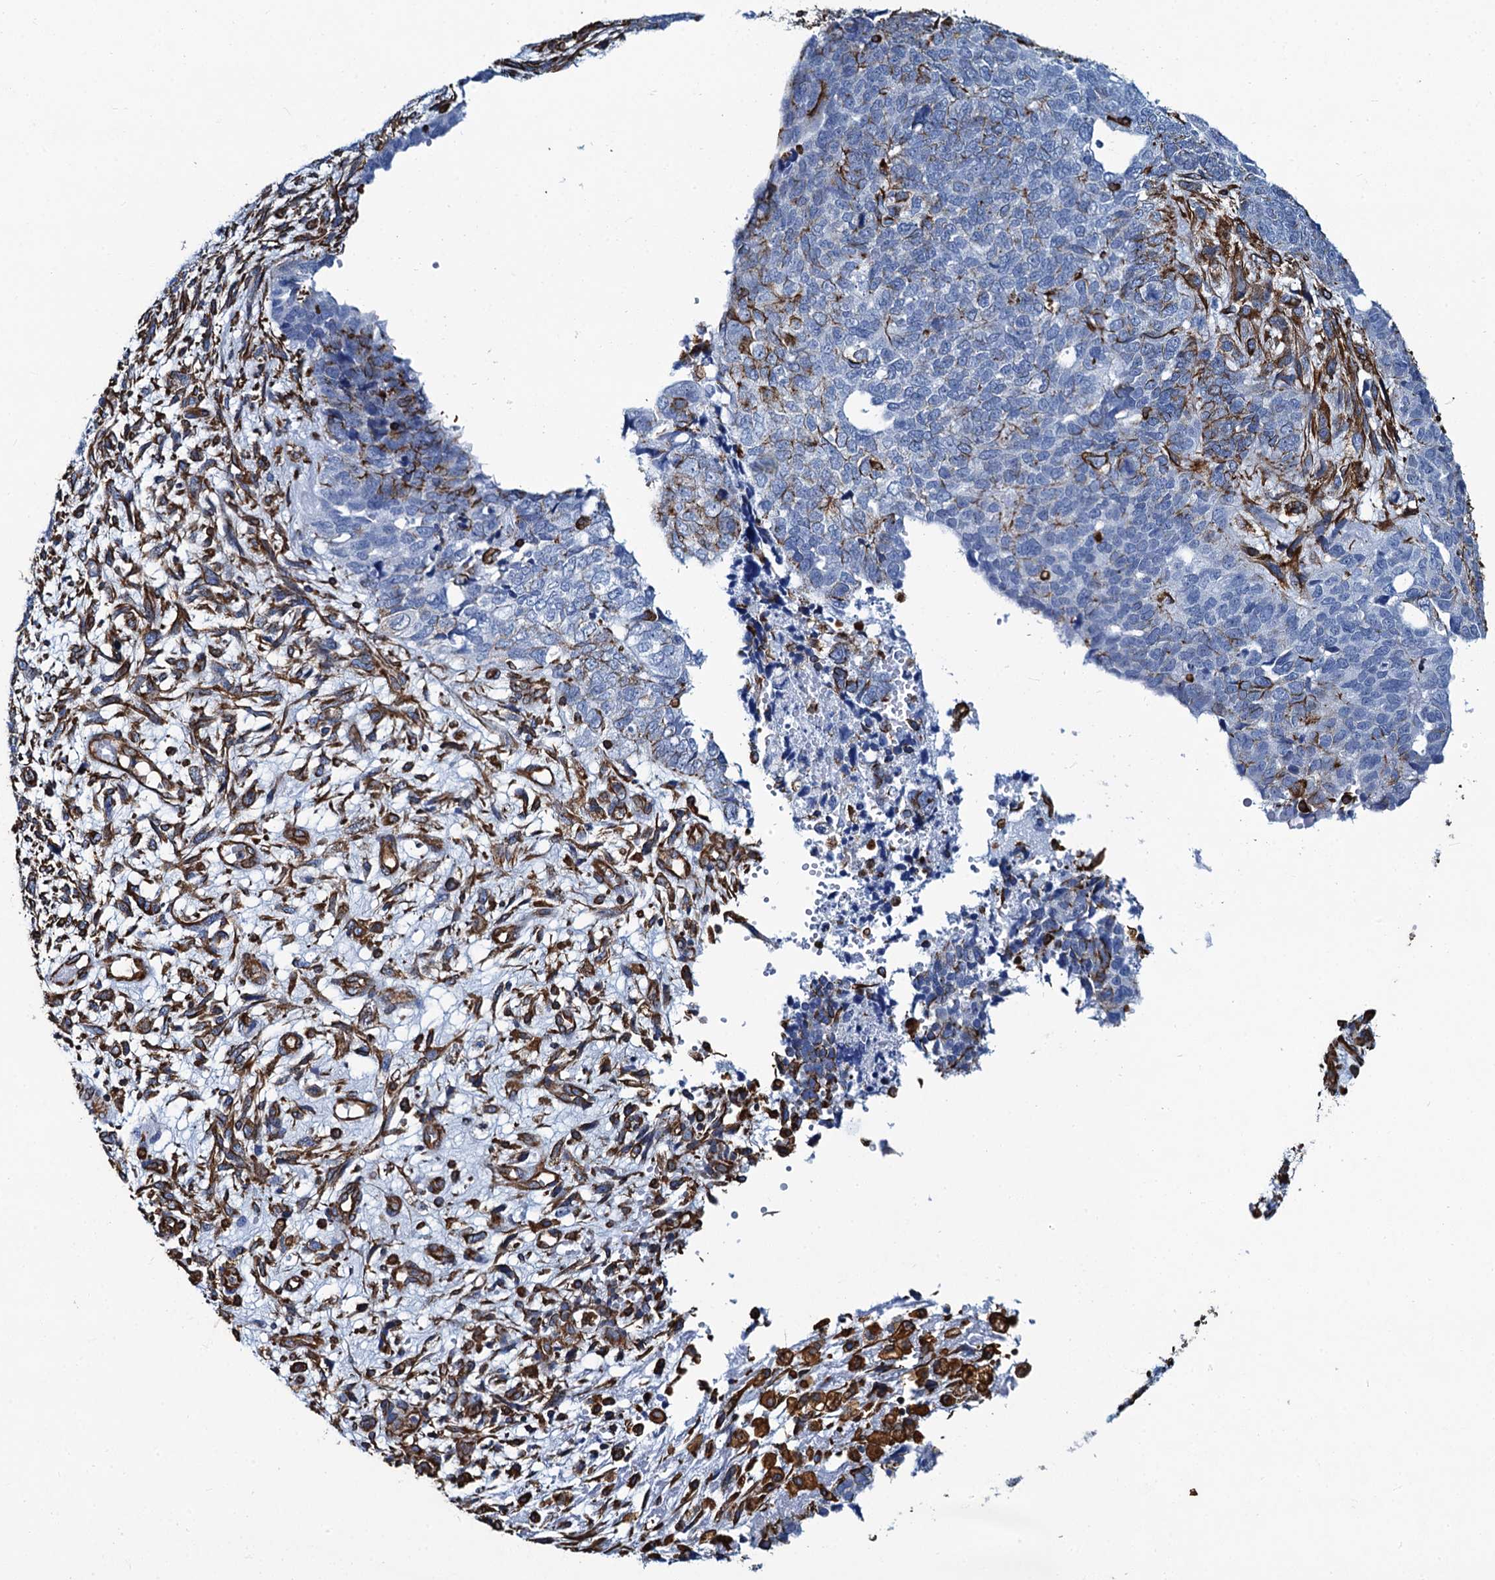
{"staining": {"intensity": "moderate", "quantity": "<25%", "location": "cytoplasmic/membranous"}, "tissue": "cervical cancer", "cell_type": "Tumor cells", "image_type": "cancer", "snomed": [{"axis": "morphology", "description": "Squamous cell carcinoma, NOS"}, {"axis": "topography", "description": "Cervix"}], "caption": "Protein staining of cervical squamous cell carcinoma tissue displays moderate cytoplasmic/membranous positivity in approximately <25% of tumor cells.", "gene": "PGM2", "patient": {"sex": "female", "age": 63}}